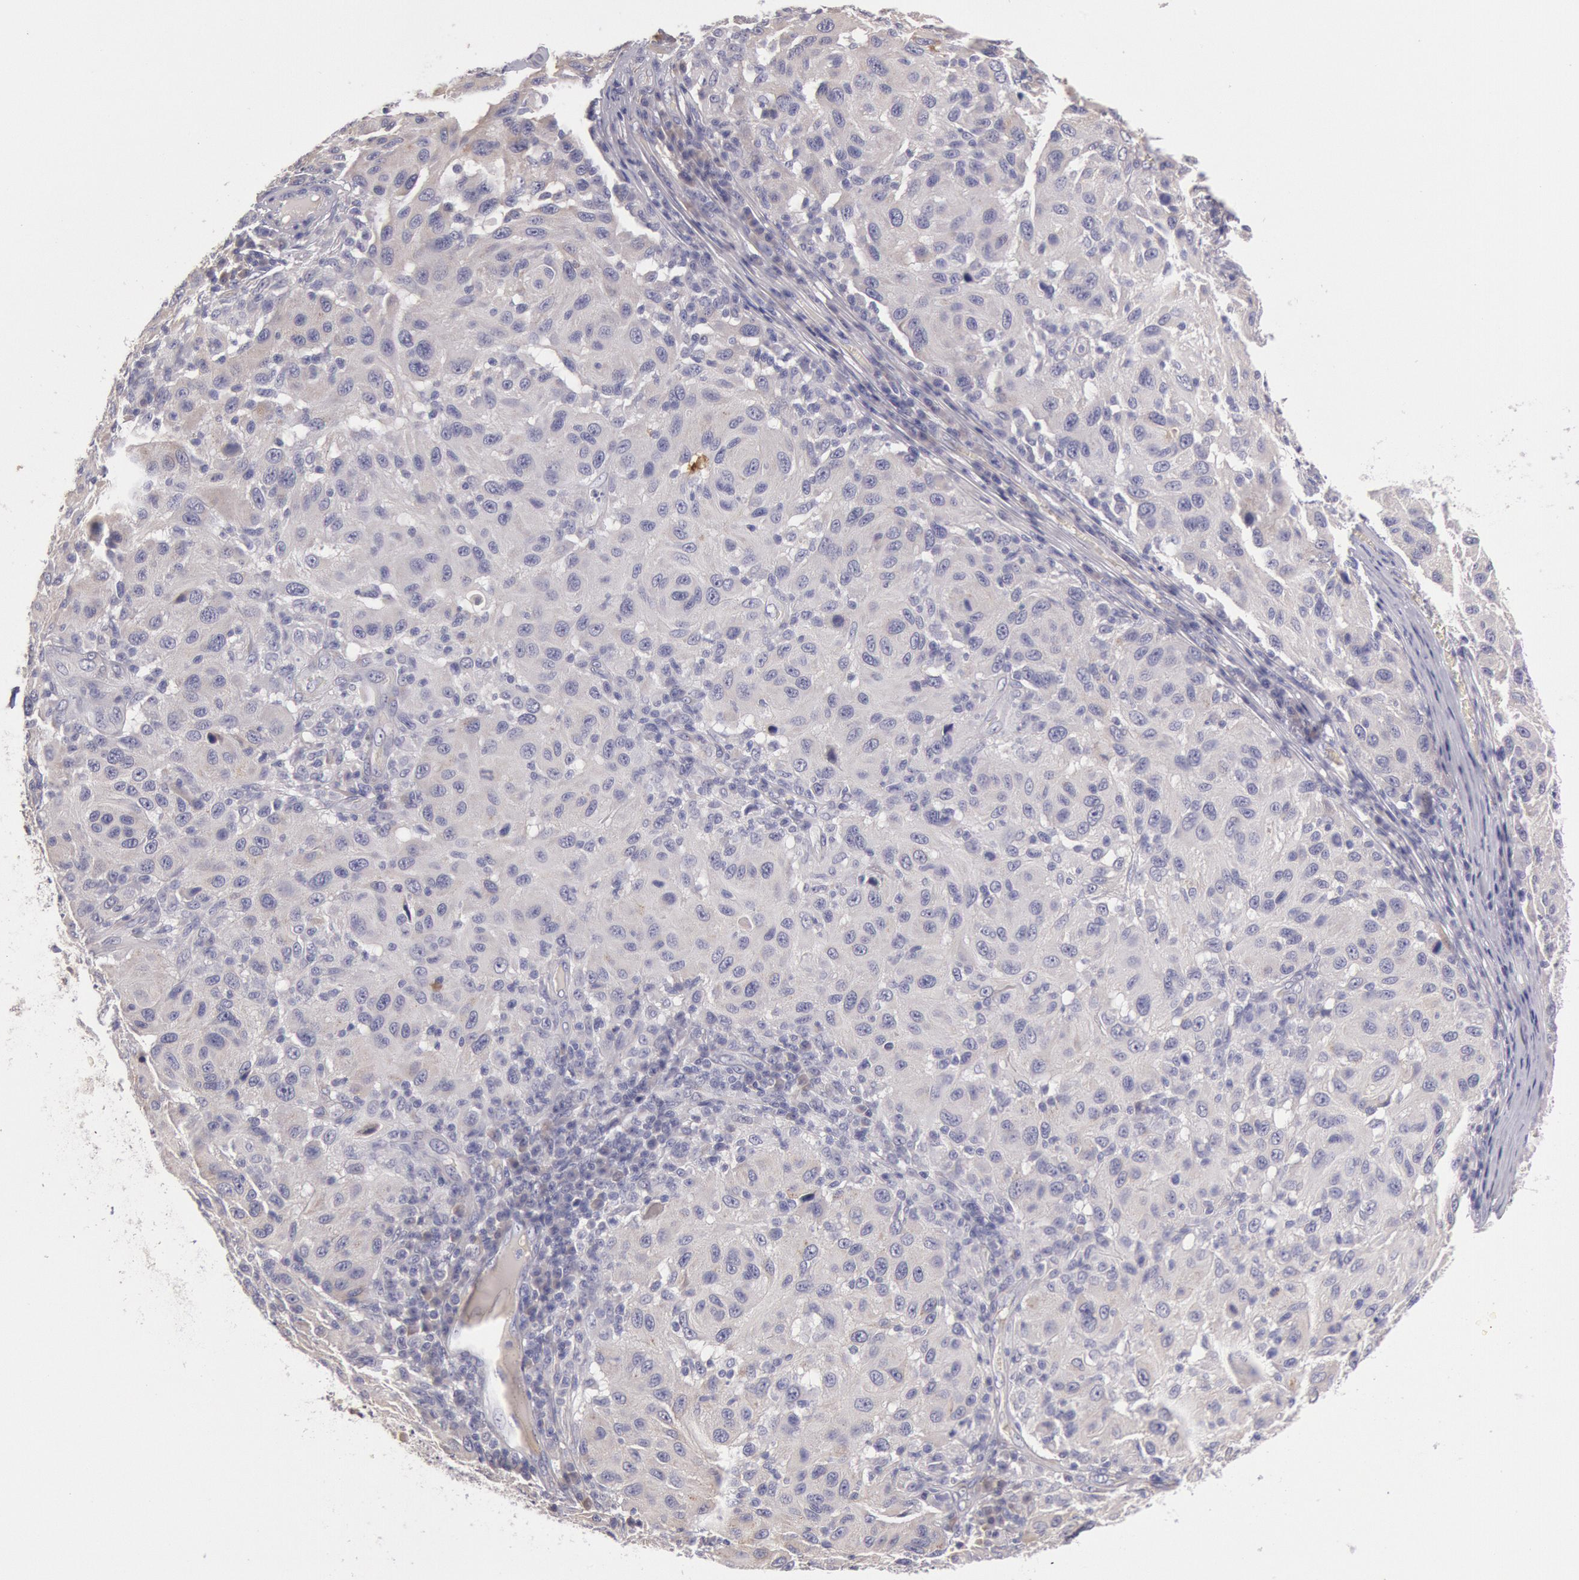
{"staining": {"intensity": "negative", "quantity": "none", "location": "none"}, "tissue": "melanoma", "cell_type": "Tumor cells", "image_type": "cancer", "snomed": [{"axis": "morphology", "description": "Malignant melanoma, NOS"}, {"axis": "topography", "description": "Skin"}], "caption": "There is no significant staining in tumor cells of malignant melanoma.", "gene": "C1R", "patient": {"sex": "female", "age": 77}}